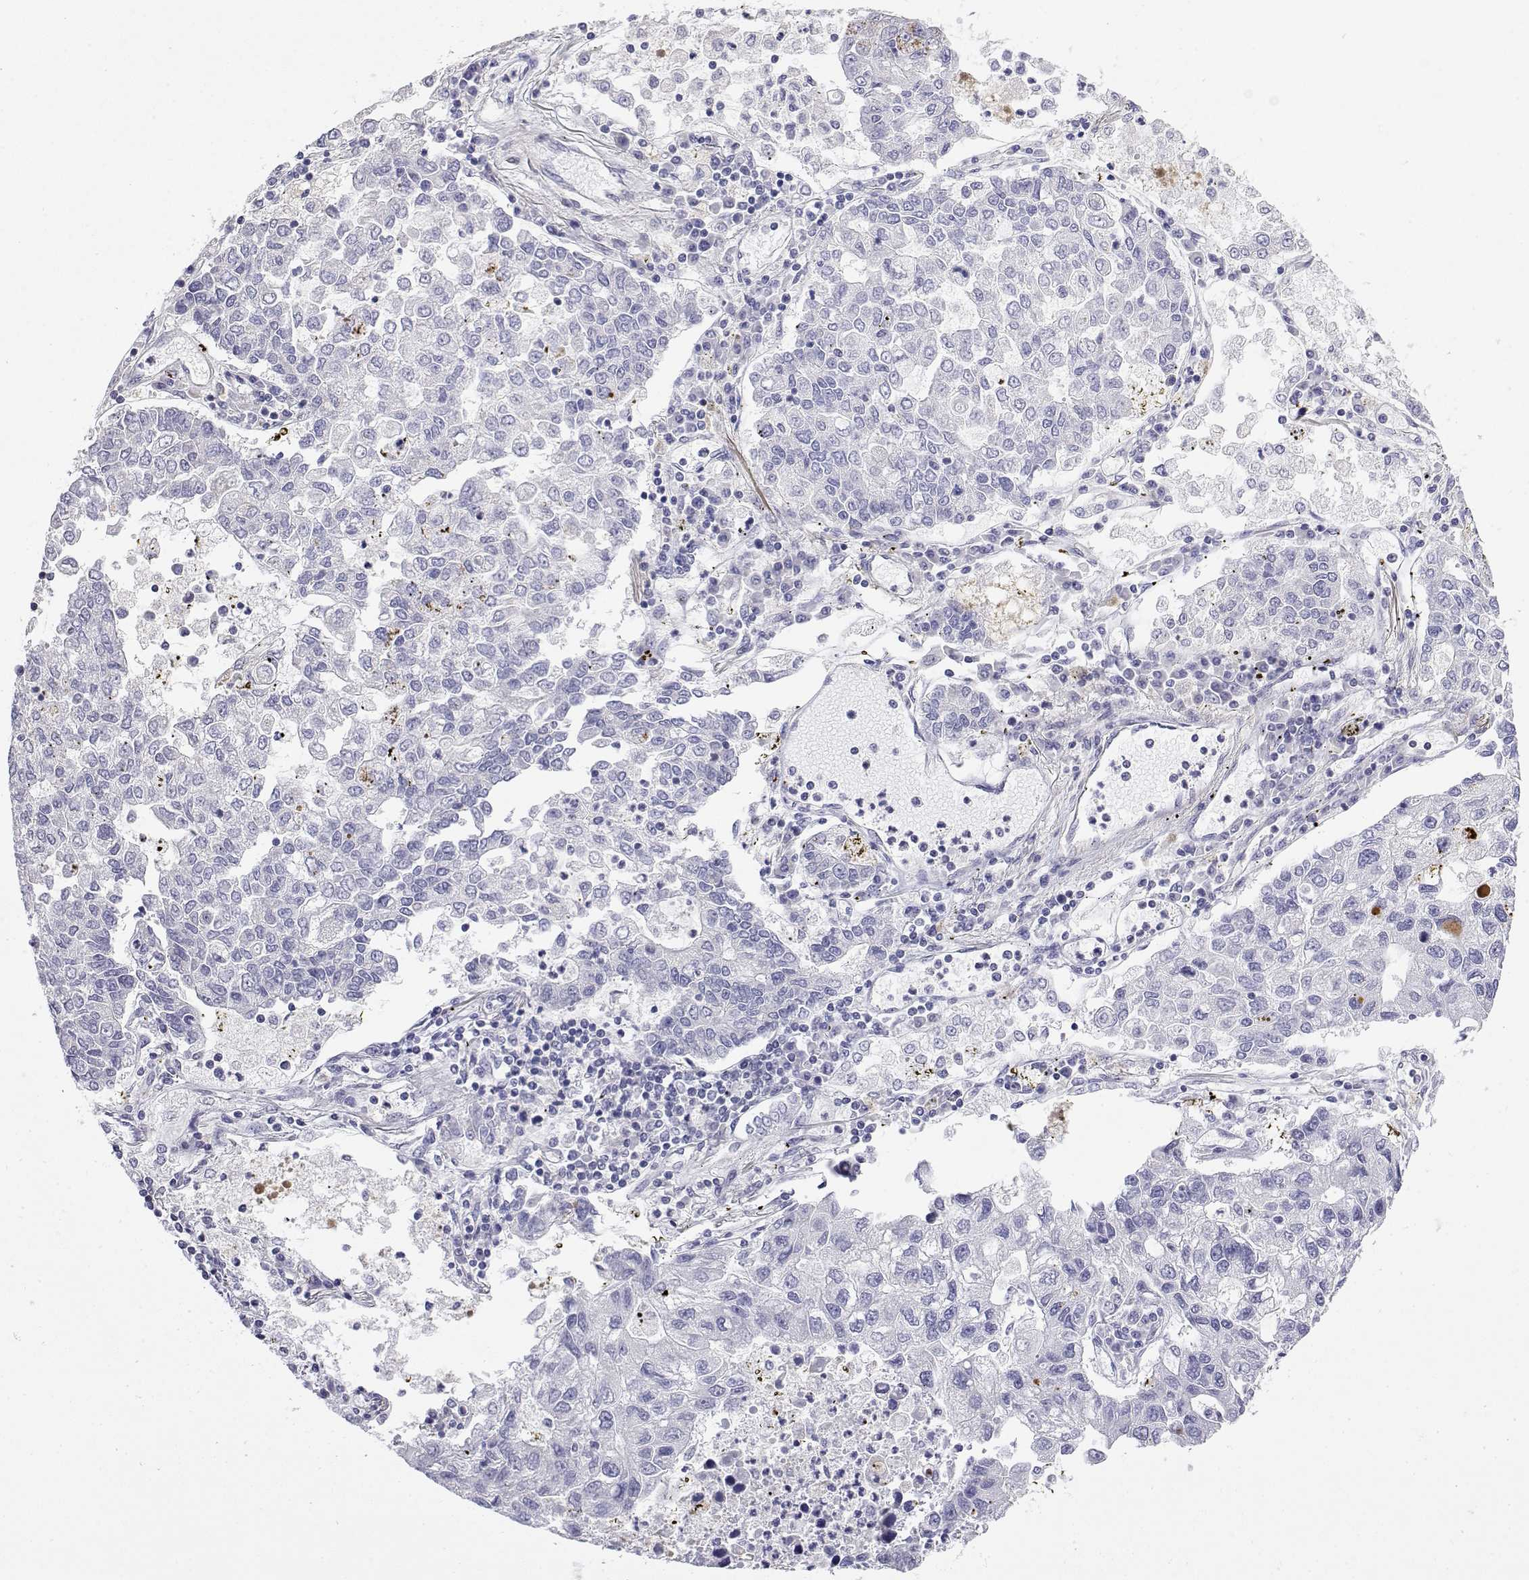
{"staining": {"intensity": "negative", "quantity": "none", "location": "none"}, "tissue": "lung cancer", "cell_type": "Tumor cells", "image_type": "cancer", "snomed": [{"axis": "morphology", "description": "Adenocarcinoma, NOS"}, {"axis": "topography", "description": "Bronchus"}, {"axis": "topography", "description": "Lung"}], "caption": "Protein analysis of adenocarcinoma (lung) shows no significant staining in tumor cells.", "gene": "GGACT", "patient": {"sex": "female", "age": 51}}